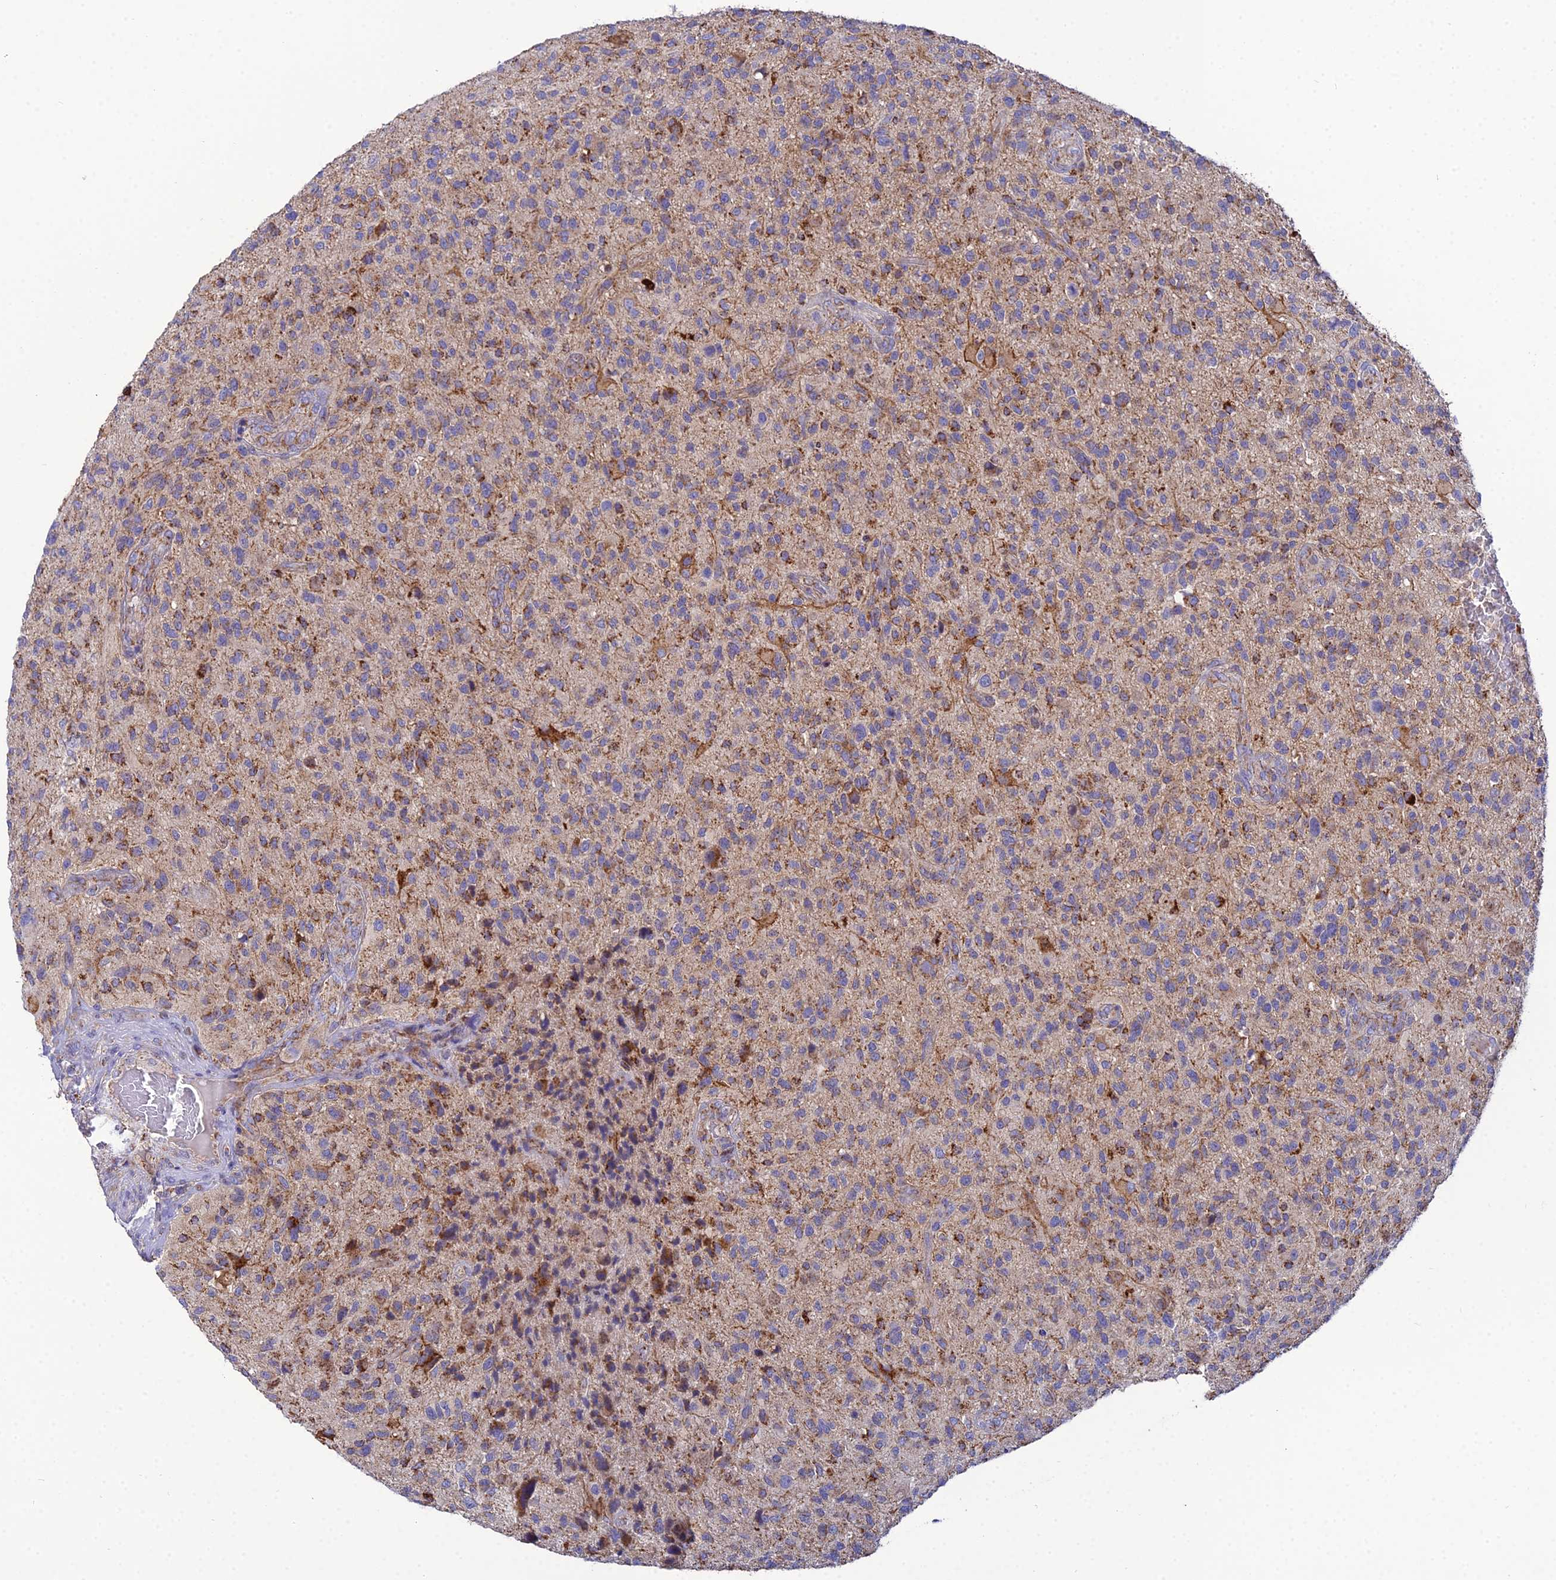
{"staining": {"intensity": "weak", "quantity": "25%-75%", "location": "cytoplasmic/membranous"}, "tissue": "glioma", "cell_type": "Tumor cells", "image_type": "cancer", "snomed": [{"axis": "morphology", "description": "Glioma, malignant, High grade"}, {"axis": "topography", "description": "Brain"}], "caption": "Immunohistochemistry (IHC) (DAB) staining of high-grade glioma (malignant) exhibits weak cytoplasmic/membranous protein expression in approximately 25%-75% of tumor cells. (Brightfield microscopy of DAB IHC at high magnification).", "gene": "NIPSNAP3A", "patient": {"sex": "male", "age": 47}}